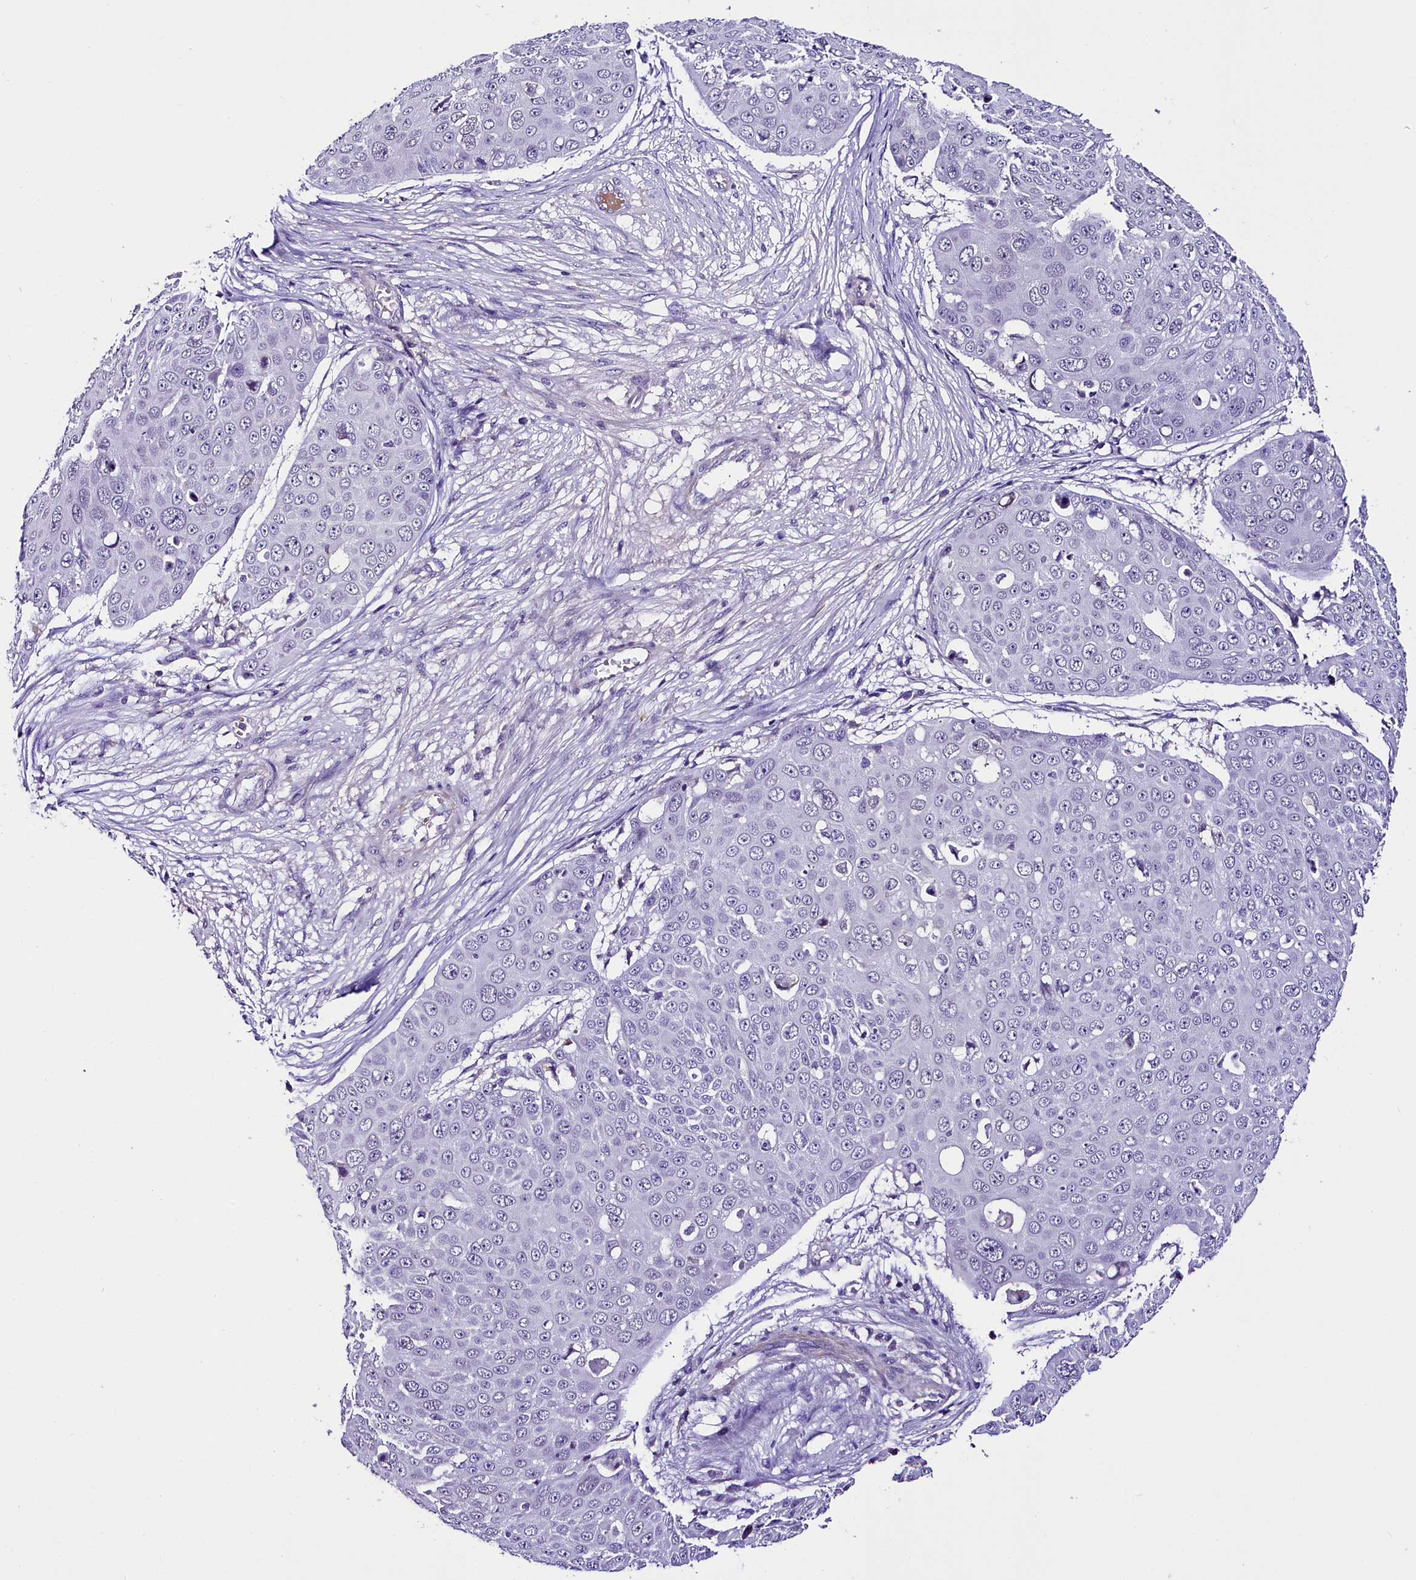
{"staining": {"intensity": "negative", "quantity": "none", "location": "none"}, "tissue": "skin cancer", "cell_type": "Tumor cells", "image_type": "cancer", "snomed": [{"axis": "morphology", "description": "Squamous cell carcinoma, NOS"}, {"axis": "topography", "description": "Skin"}], "caption": "An image of human skin cancer (squamous cell carcinoma) is negative for staining in tumor cells.", "gene": "MEX3B", "patient": {"sex": "male", "age": 71}}